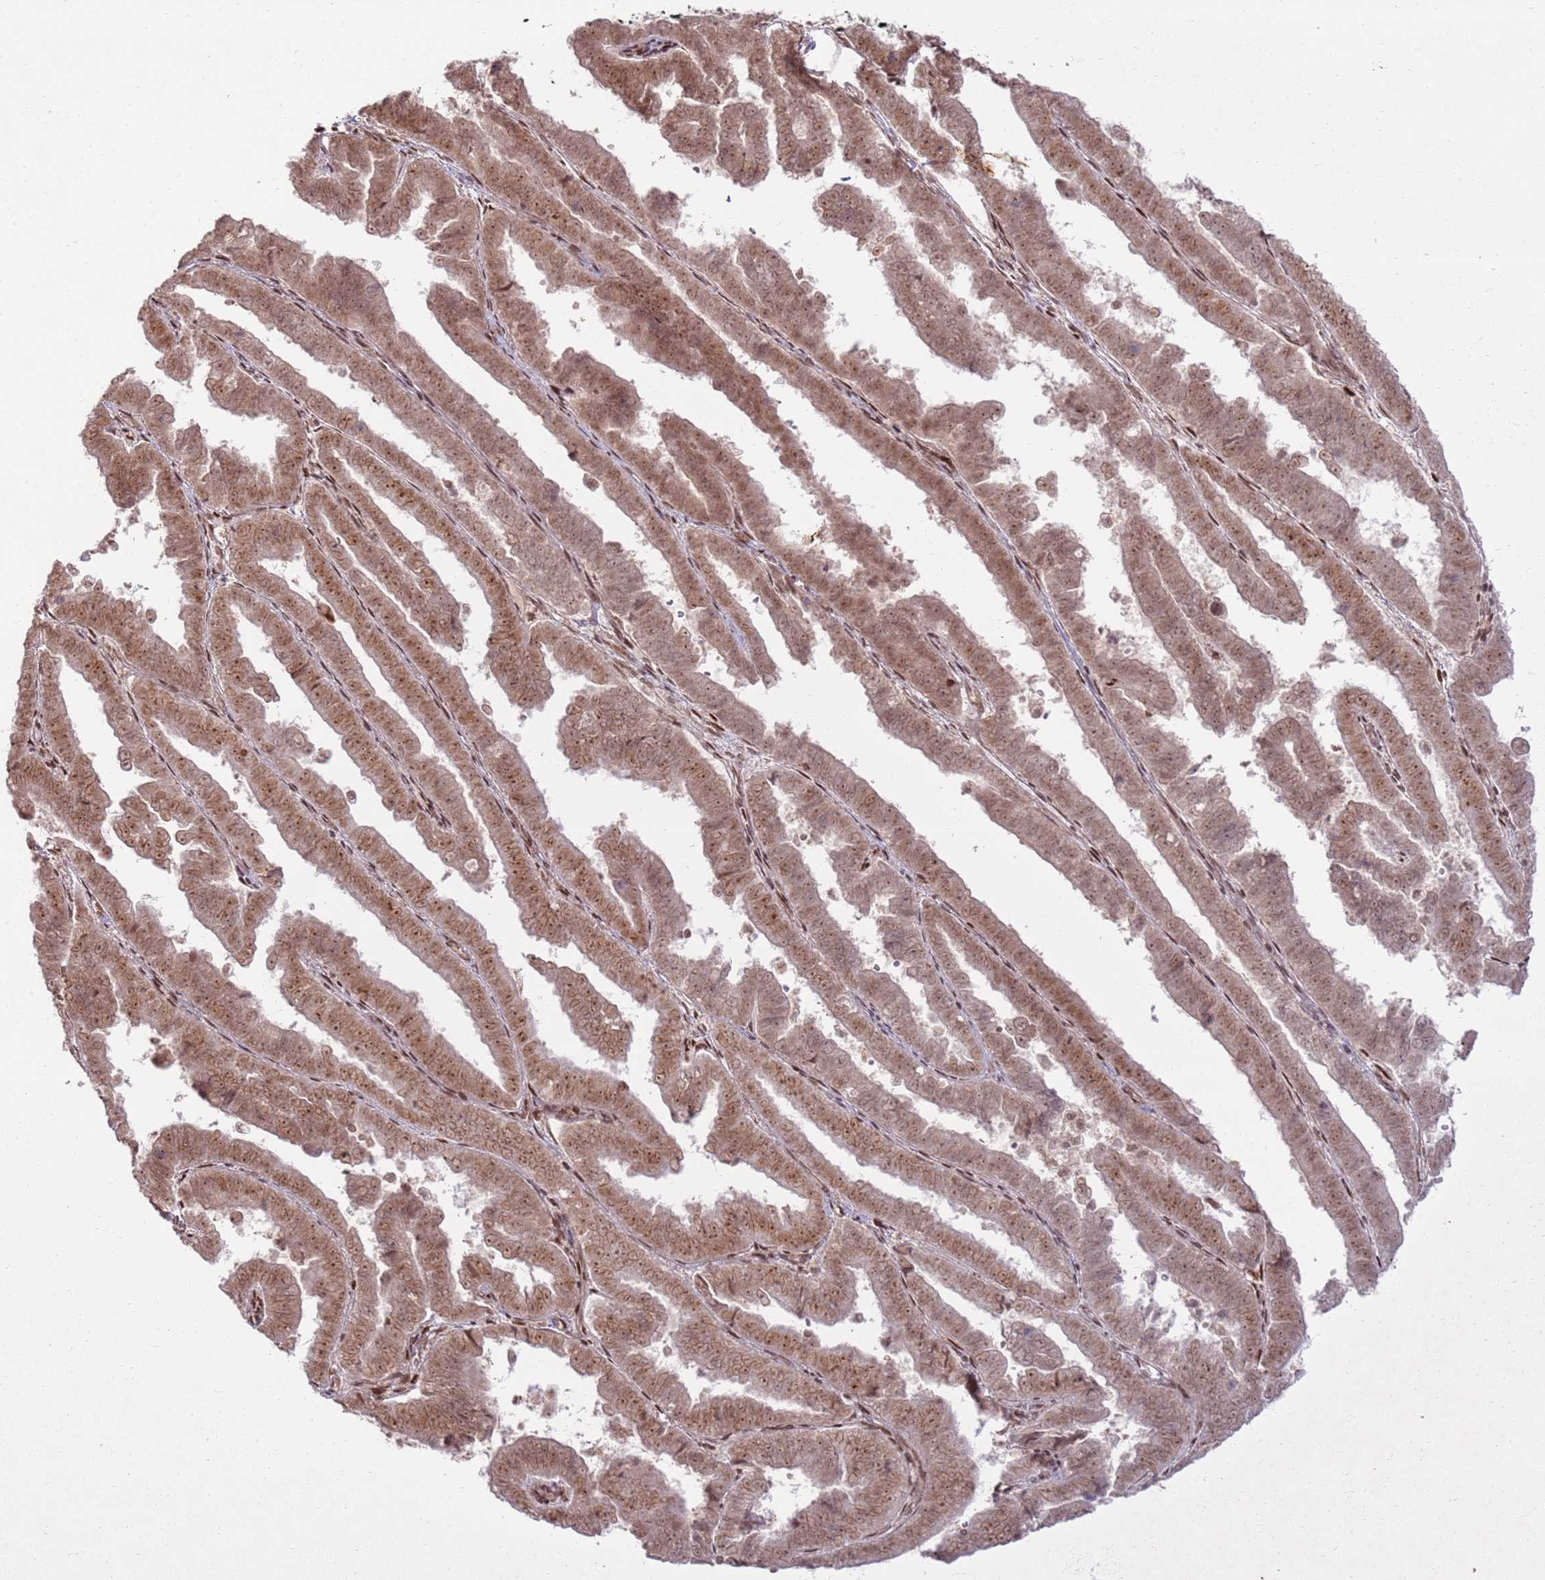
{"staining": {"intensity": "moderate", "quantity": ">75%", "location": "cytoplasmic/membranous,nuclear"}, "tissue": "endometrial cancer", "cell_type": "Tumor cells", "image_type": "cancer", "snomed": [{"axis": "morphology", "description": "Adenocarcinoma, NOS"}, {"axis": "topography", "description": "Endometrium"}], "caption": "IHC of adenocarcinoma (endometrial) reveals medium levels of moderate cytoplasmic/membranous and nuclear positivity in about >75% of tumor cells.", "gene": "KLHL36", "patient": {"sex": "female", "age": 75}}